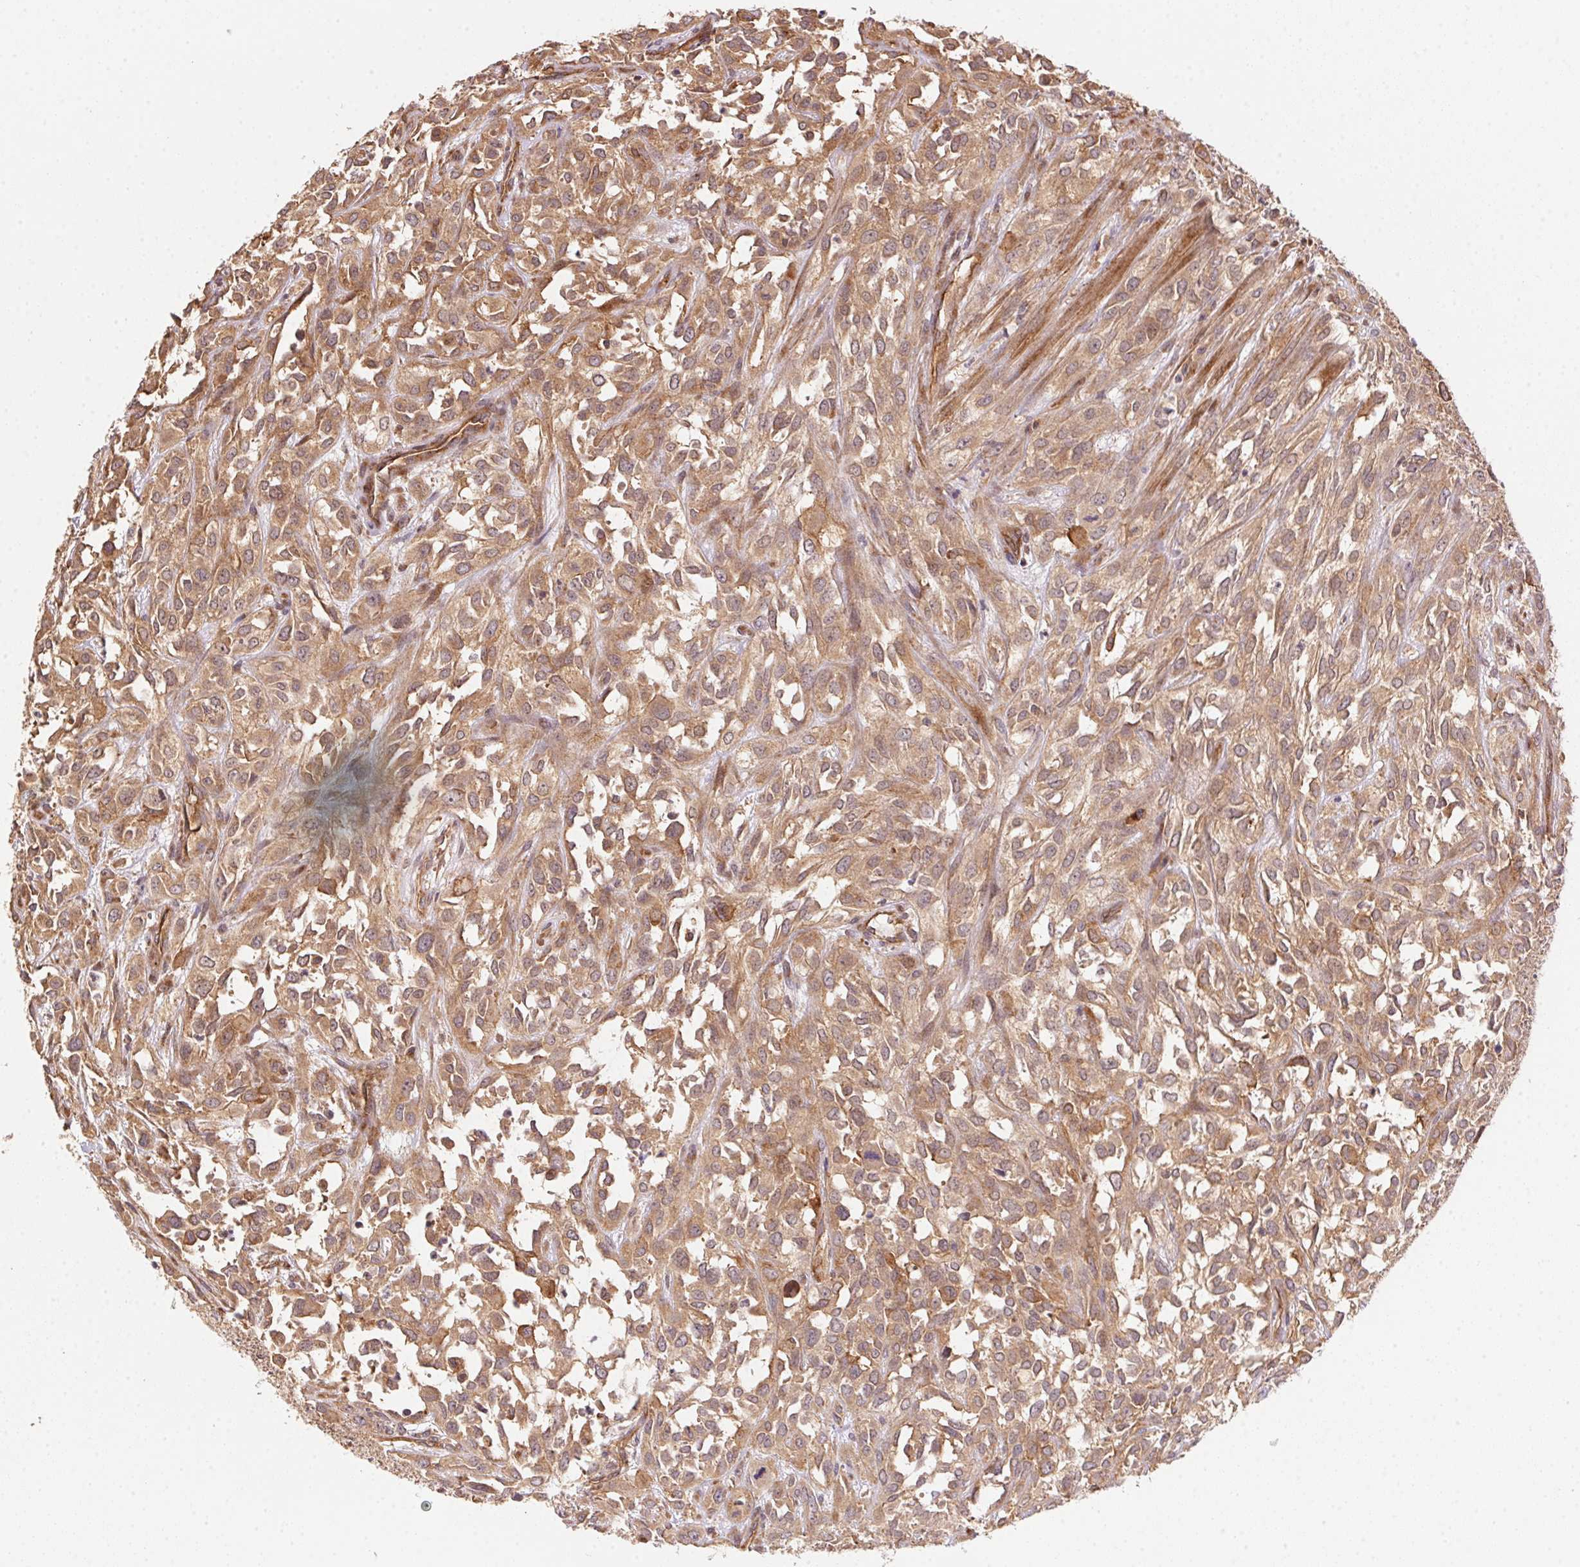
{"staining": {"intensity": "weak", "quantity": ">75%", "location": "cytoplasmic/membranous"}, "tissue": "urothelial cancer", "cell_type": "Tumor cells", "image_type": "cancer", "snomed": [{"axis": "morphology", "description": "Urothelial carcinoma, High grade"}, {"axis": "topography", "description": "Urinary bladder"}], "caption": "A low amount of weak cytoplasmic/membranous expression is seen in approximately >75% of tumor cells in high-grade urothelial carcinoma tissue.", "gene": "USE1", "patient": {"sex": "male", "age": 67}}